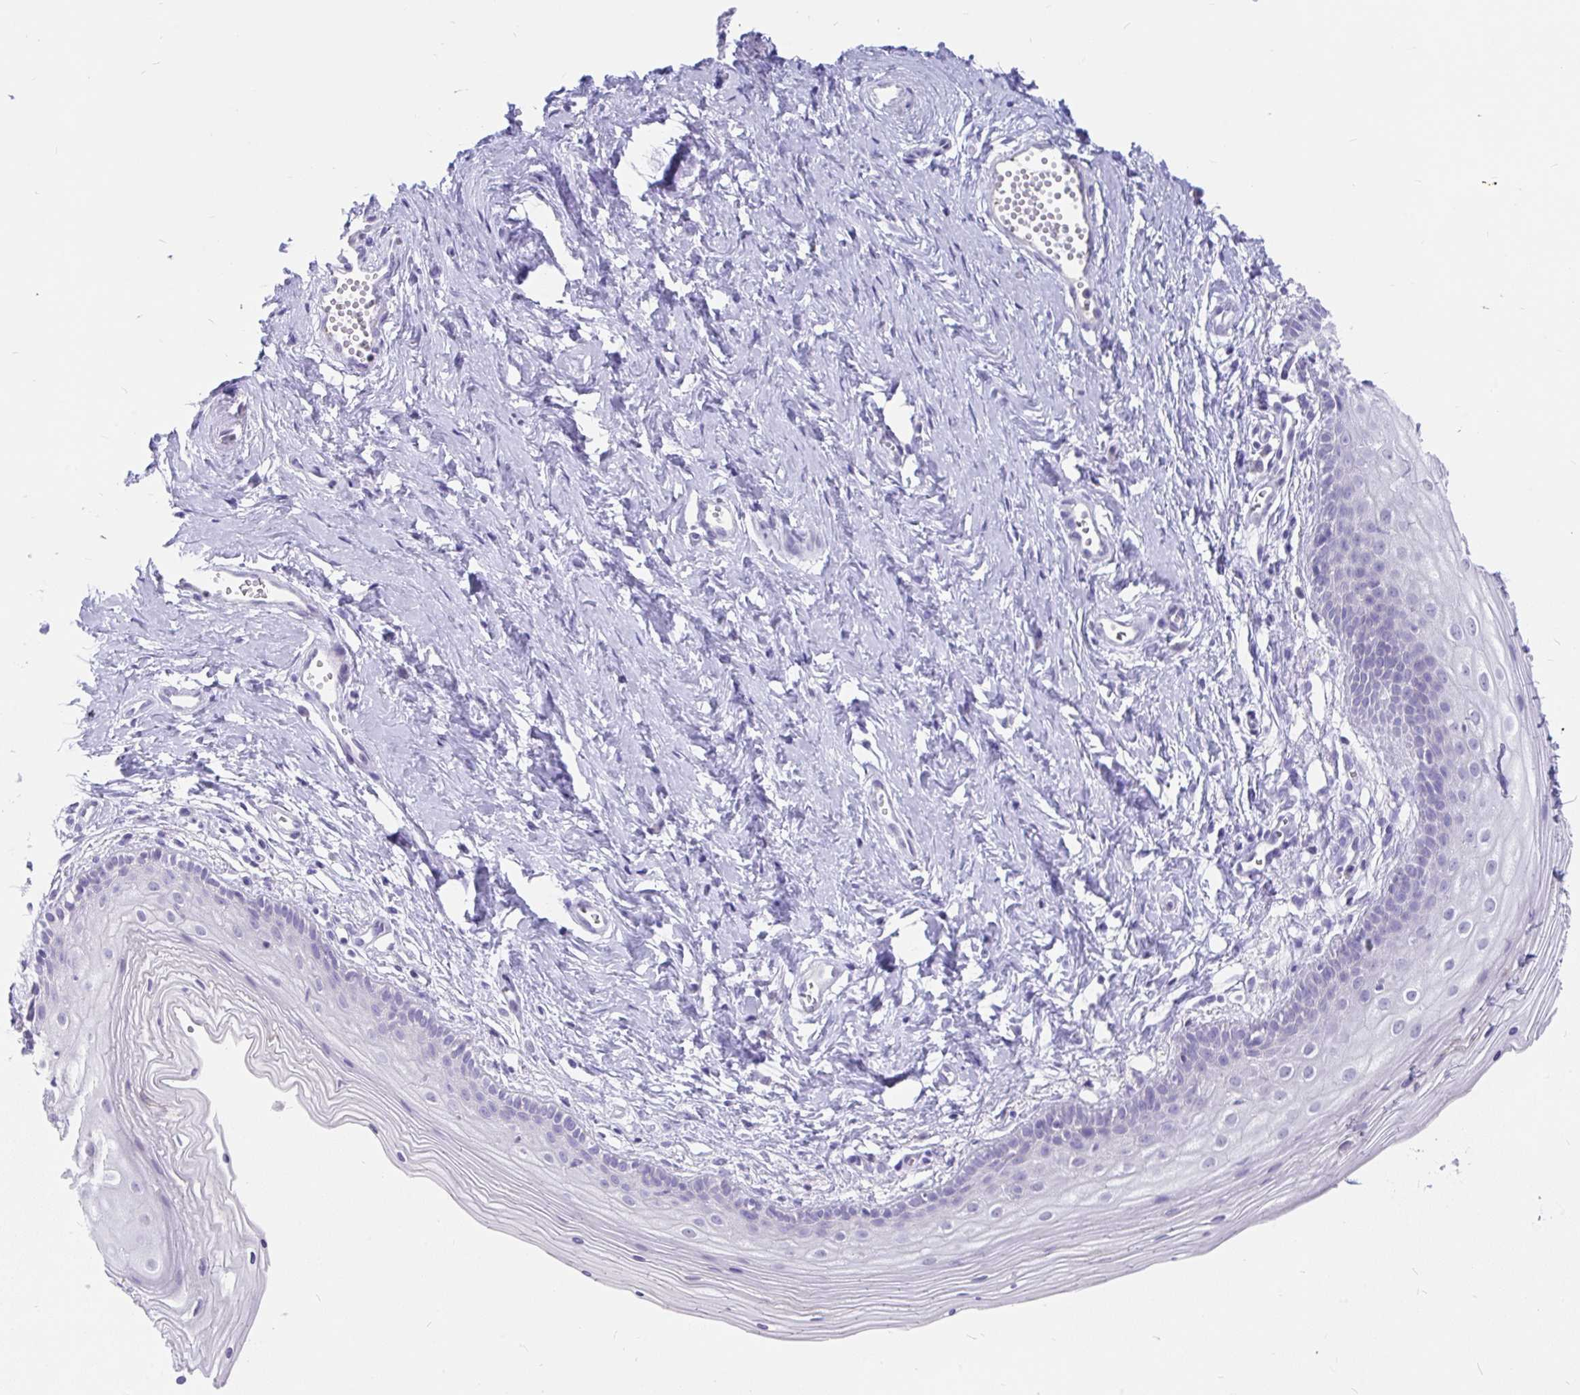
{"staining": {"intensity": "negative", "quantity": "none", "location": "none"}, "tissue": "vagina", "cell_type": "Squamous epithelial cells", "image_type": "normal", "snomed": [{"axis": "morphology", "description": "Normal tissue, NOS"}, {"axis": "topography", "description": "Vagina"}], "caption": "This is an immunohistochemistry (IHC) micrograph of normal vagina. There is no expression in squamous epithelial cells.", "gene": "INTS5", "patient": {"sex": "female", "age": 38}}